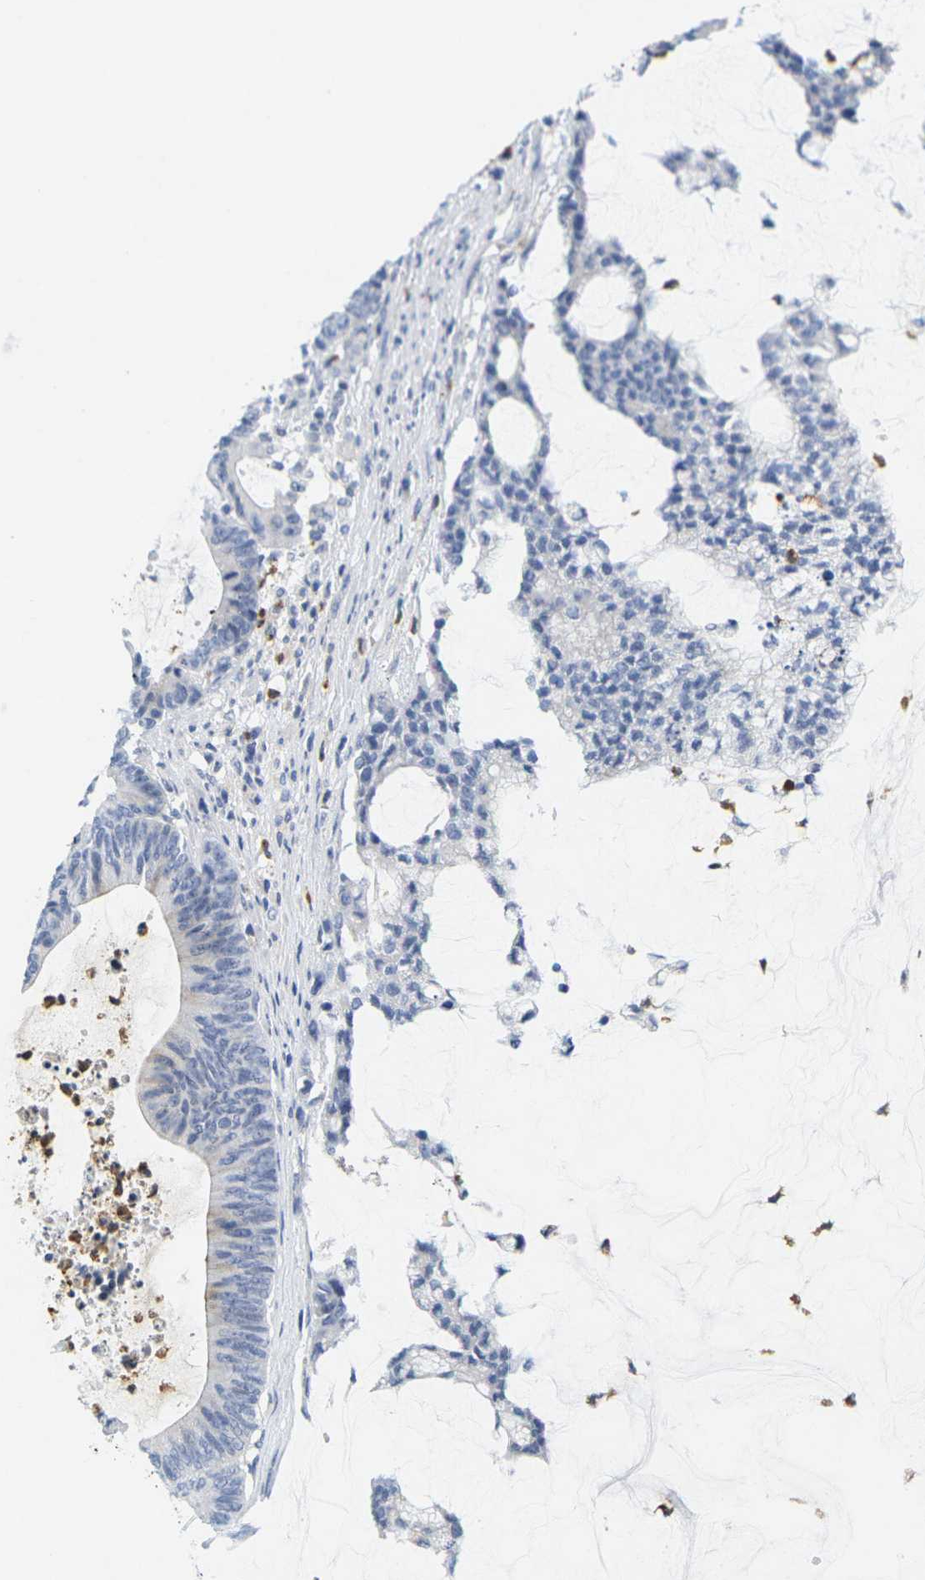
{"staining": {"intensity": "negative", "quantity": "none", "location": "none"}, "tissue": "colorectal cancer", "cell_type": "Tumor cells", "image_type": "cancer", "snomed": [{"axis": "morphology", "description": "Adenocarcinoma, NOS"}, {"axis": "topography", "description": "Colon"}], "caption": "Tumor cells are negative for brown protein staining in colorectal adenocarcinoma. The staining was performed using DAB to visualize the protein expression in brown, while the nuclei were stained in blue with hematoxylin (Magnification: 20x).", "gene": "KLK5", "patient": {"sex": "female", "age": 84}}